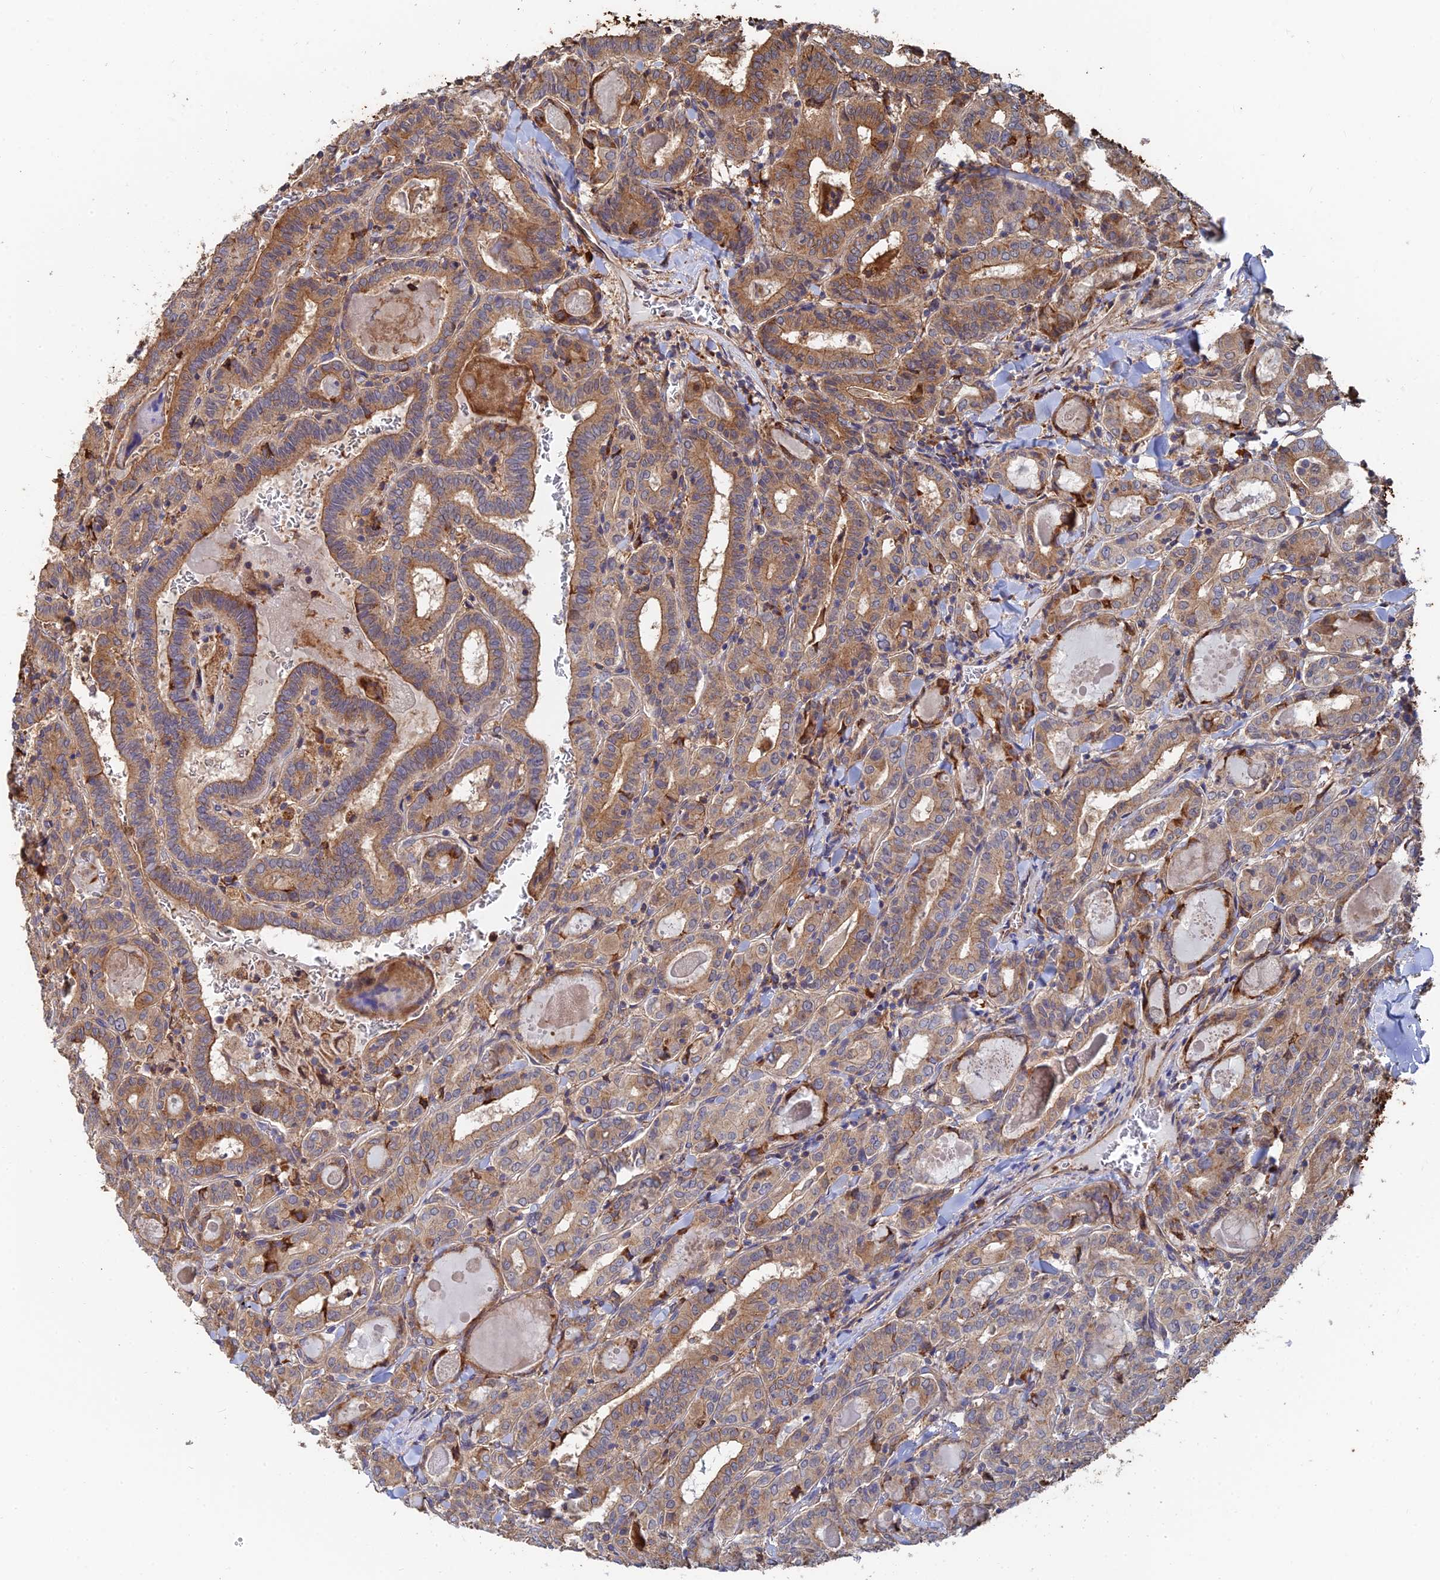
{"staining": {"intensity": "moderate", "quantity": "25%-75%", "location": "cytoplasmic/membranous"}, "tissue": "thyroid cancer", "cell_type": "Tumor cells", "image_type": "cancer", "snomed": [{"axis": "morphology", "description": "Papillary adenocarcinoma, NOS"}, {"axis": "topography", "description": "Thyroid gland"}], "caption": "Thyroid cancer tissue shows moderate cytoplasmic/membranous positivity in approximately 25%-75% of tumor cells", "gene": "WBP11", "patient": {"sex": "female", "age": 72}}